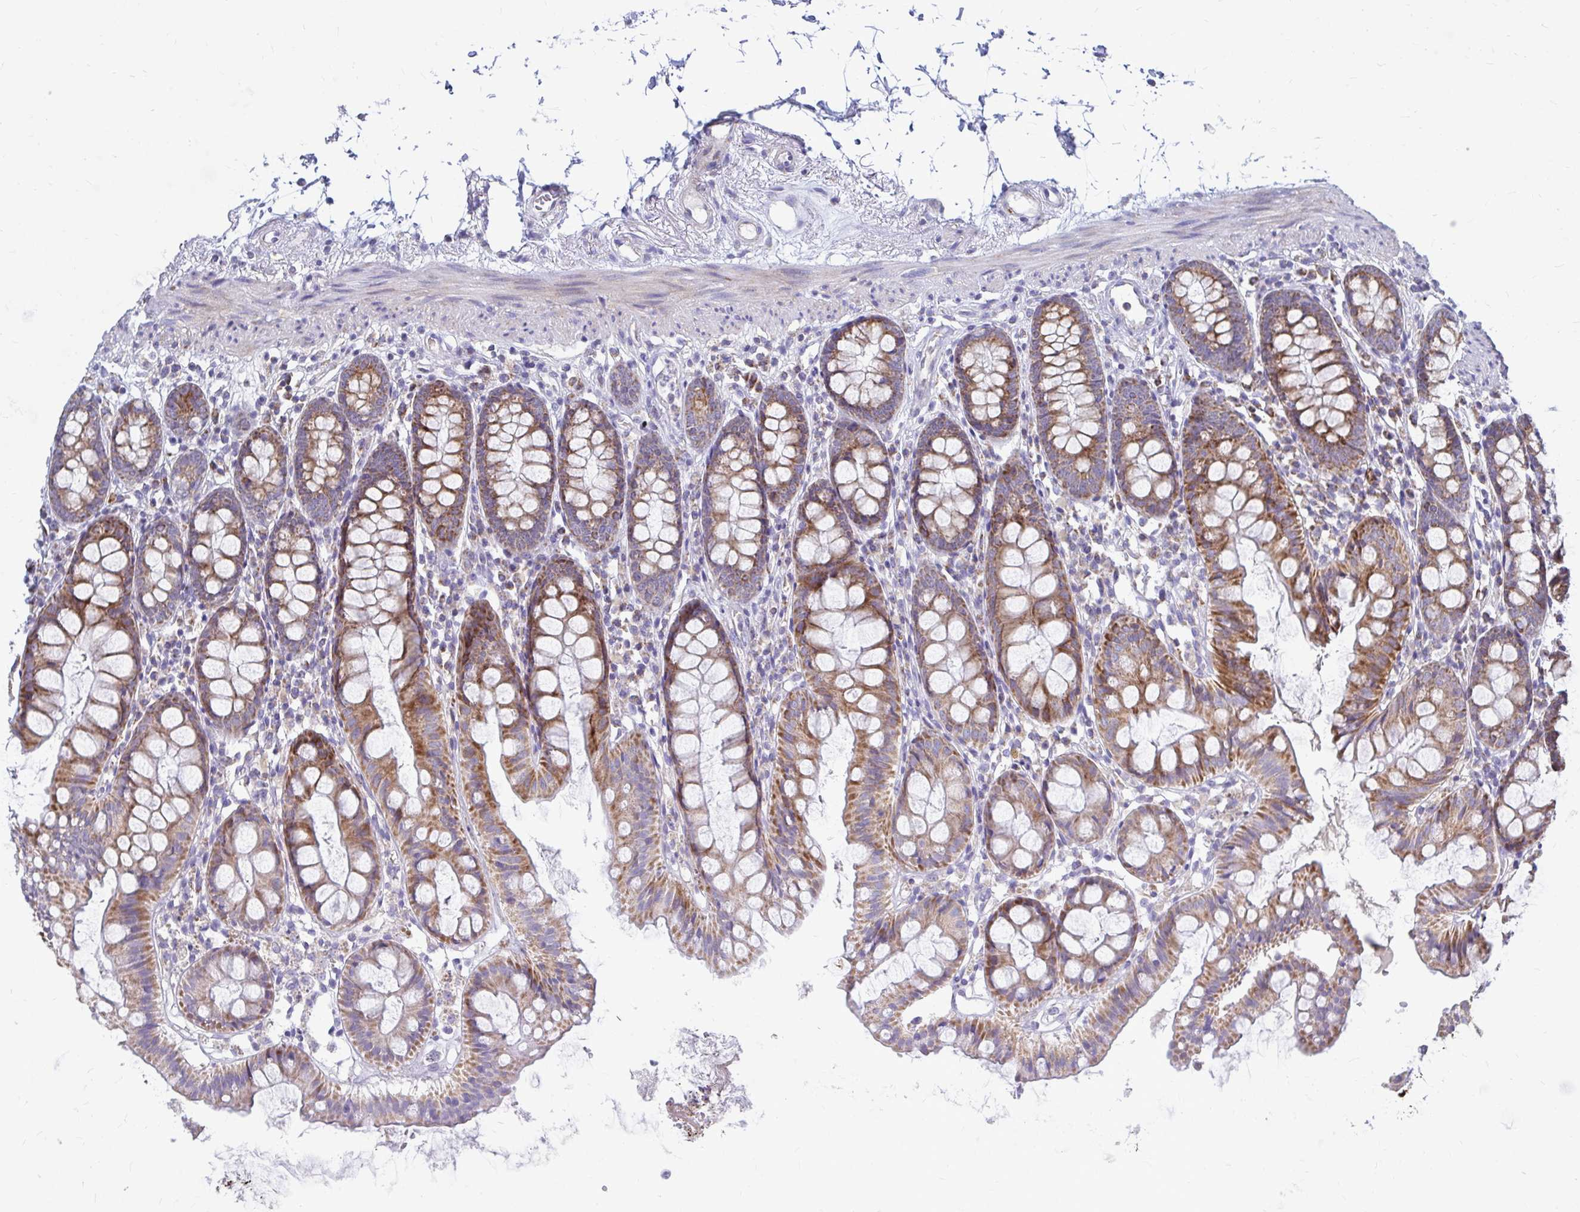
{"staining": {"intensity": "negative", "quantity": "none", "location": "none"}, "tissue": "colon", "cell_type": "Endothelial cells", "image_type": "normal", "snomed": [{"axis": "morphology", "description": "Normal tissue, NOS"}, {"axis": "topography", "description": "Colon"}], "caption": "This is an IHC photomicrograph of benign human colon. There is no expression in endothelial cells.", "gene": "OR10R2", "patient": {"sex": "female", "age": 84}}